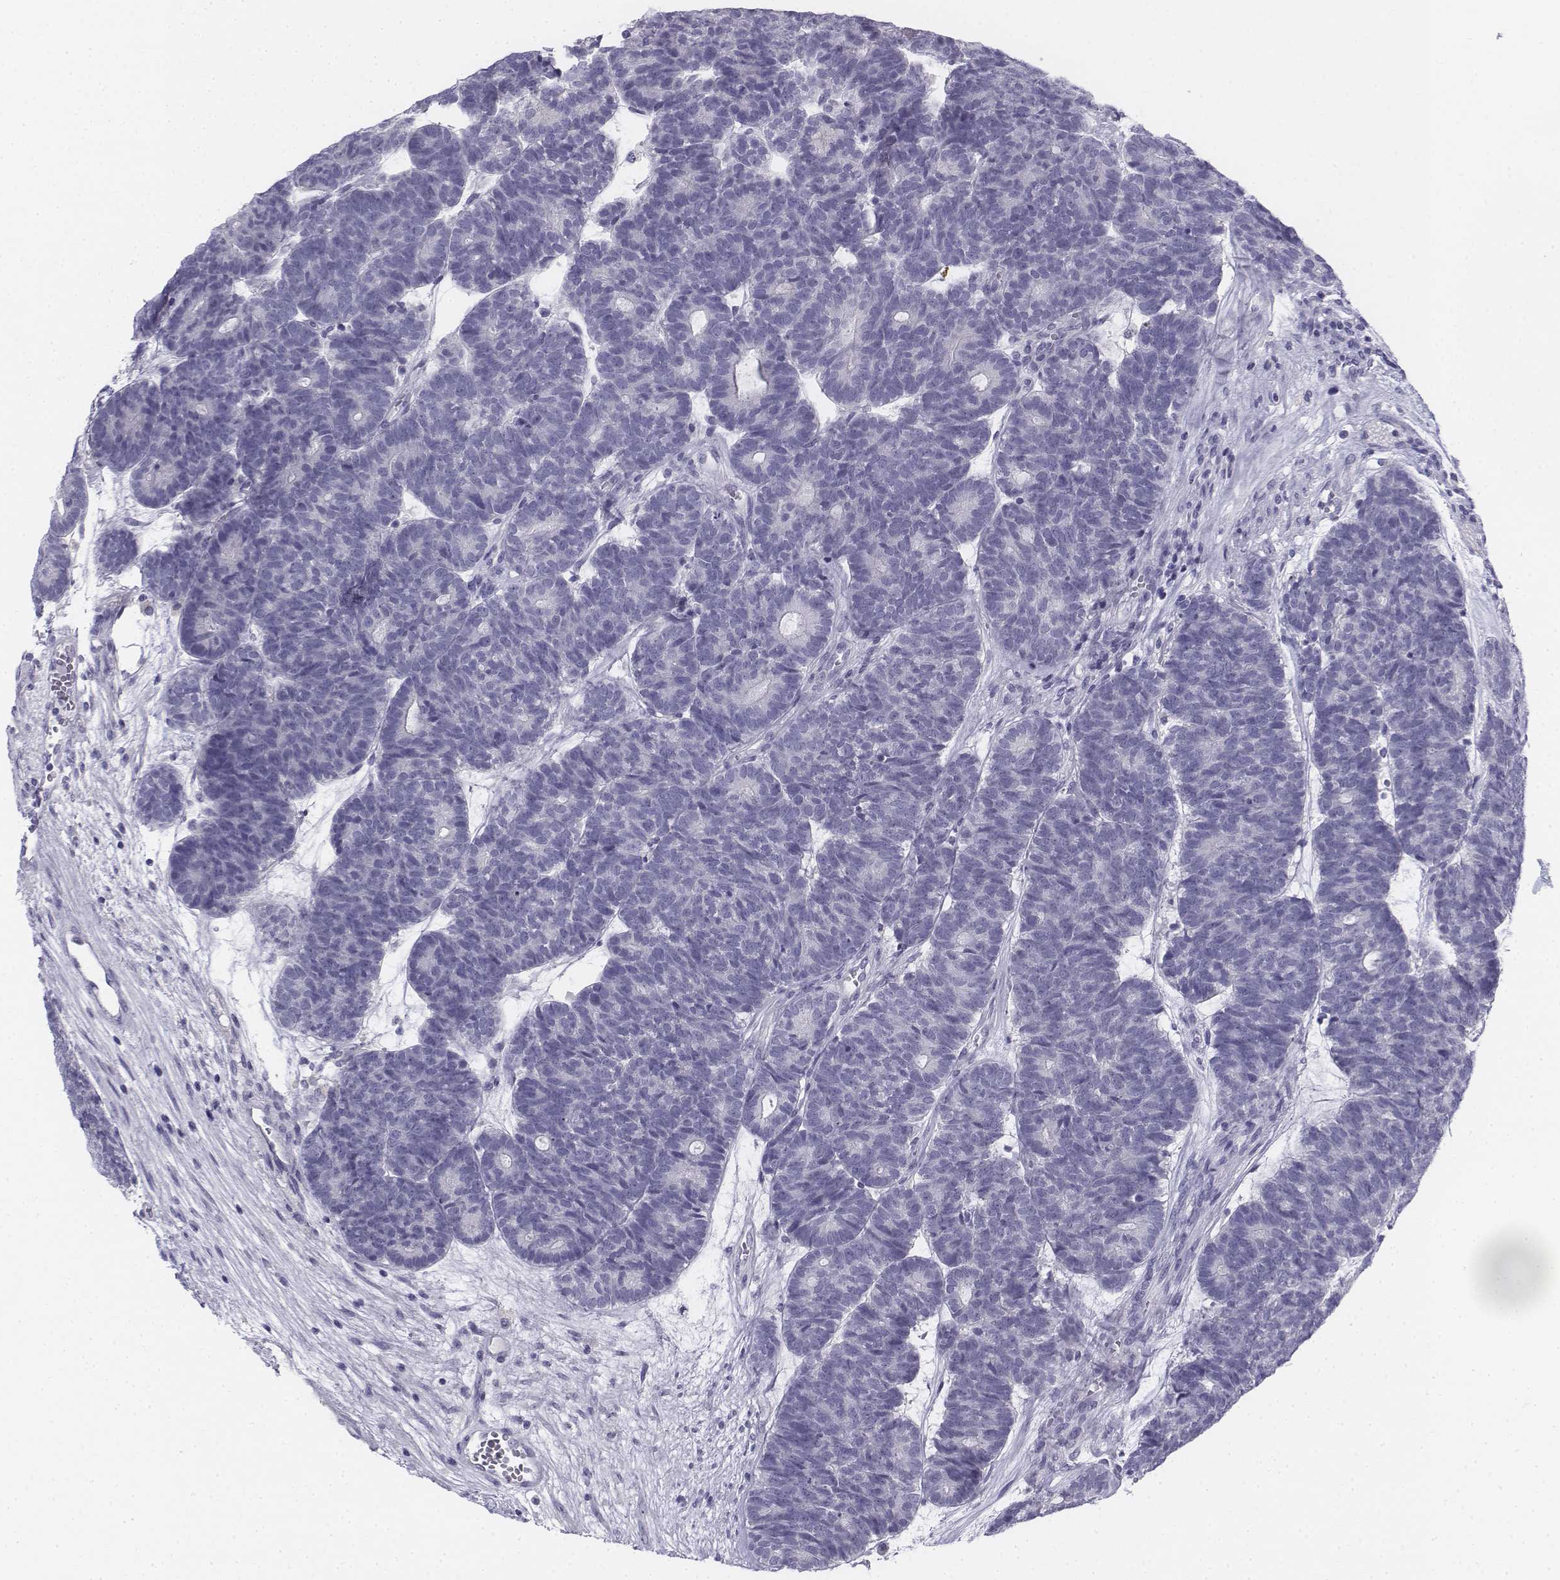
{"staining": {"intensity": "negative", "quantity": "none", "location": "none"}, "tissue": "head and neck cancer", "cell_type": "Tumor cells", "image_type": "cancer", "snomed": [{"axis": "morphology", "description": "Adenocarcinoma, NOS"}, {"axis": "topography", "description": "Head-Neck"}], "caption": "Immunohistochemical staining of head and neck cancer reveals no significant positivity in tumor cells.", "gene": "TH", "patient": {"sex": "female", "age": 81}}